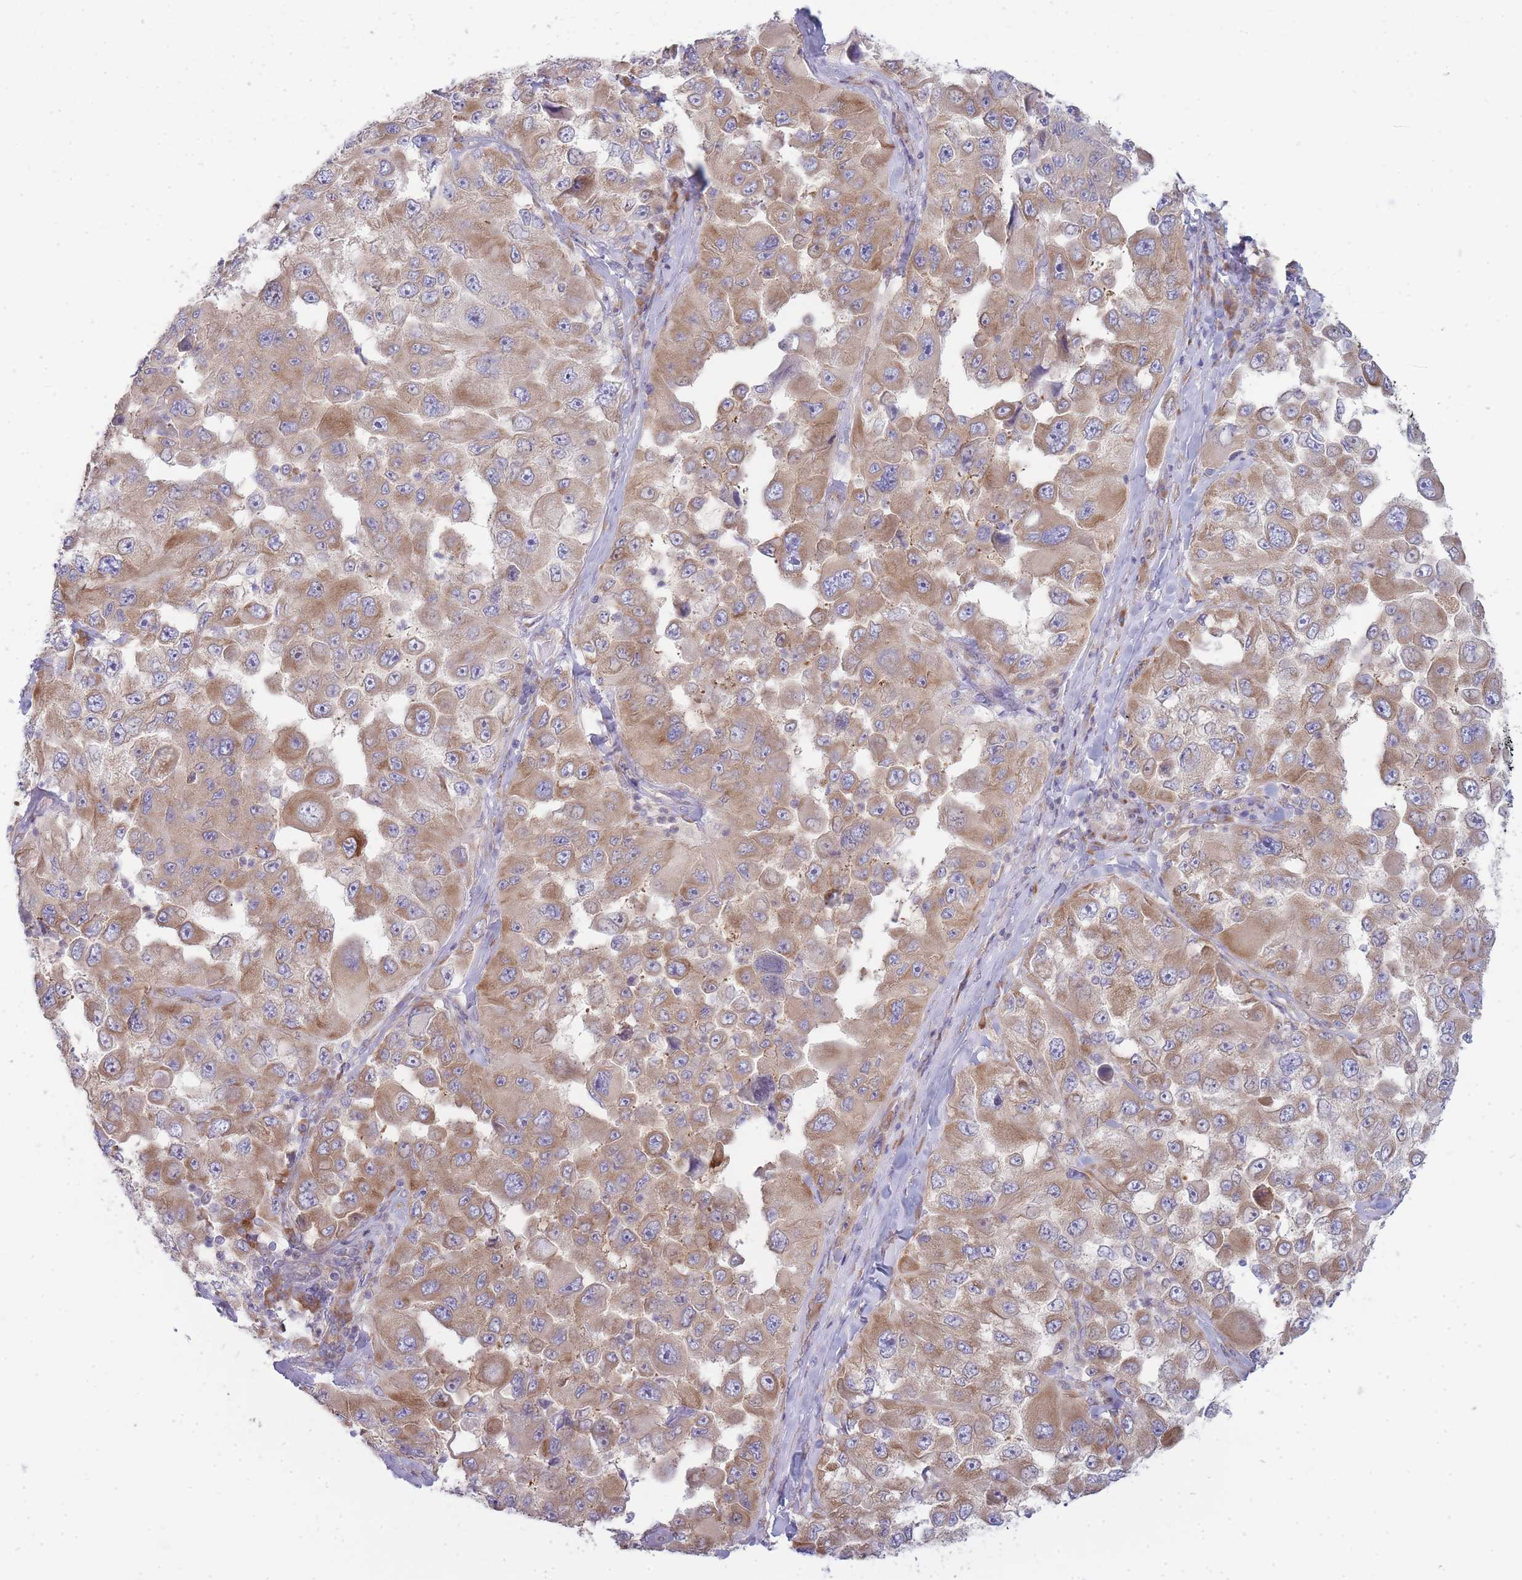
{"staining": {"intensity": "moderate", "quantity": ">75%", "location": "cytoplasmic/membranous"}, "tissue": "melanoma", "cell_type": "Tumor cells", "image_type": "cancer", "snomed": [{"axis": "morphology", "description": "Malignant melanoma, Metastatic site"}, {"axis": "topography", "description": "Lymph node"}], "caption": "IHC micrograph of neoplastic tissue: human malignant melanoma (metastatic site) stained using IHC demonstrates medium levels of moderate protein expression localized specifically in the cytoplasmic/membranous of tumor cells, appearing as a cytoplasmic/membranous brown color.", "gene": "OR5L2", "patient": {"sex": "male", "age": 62}}